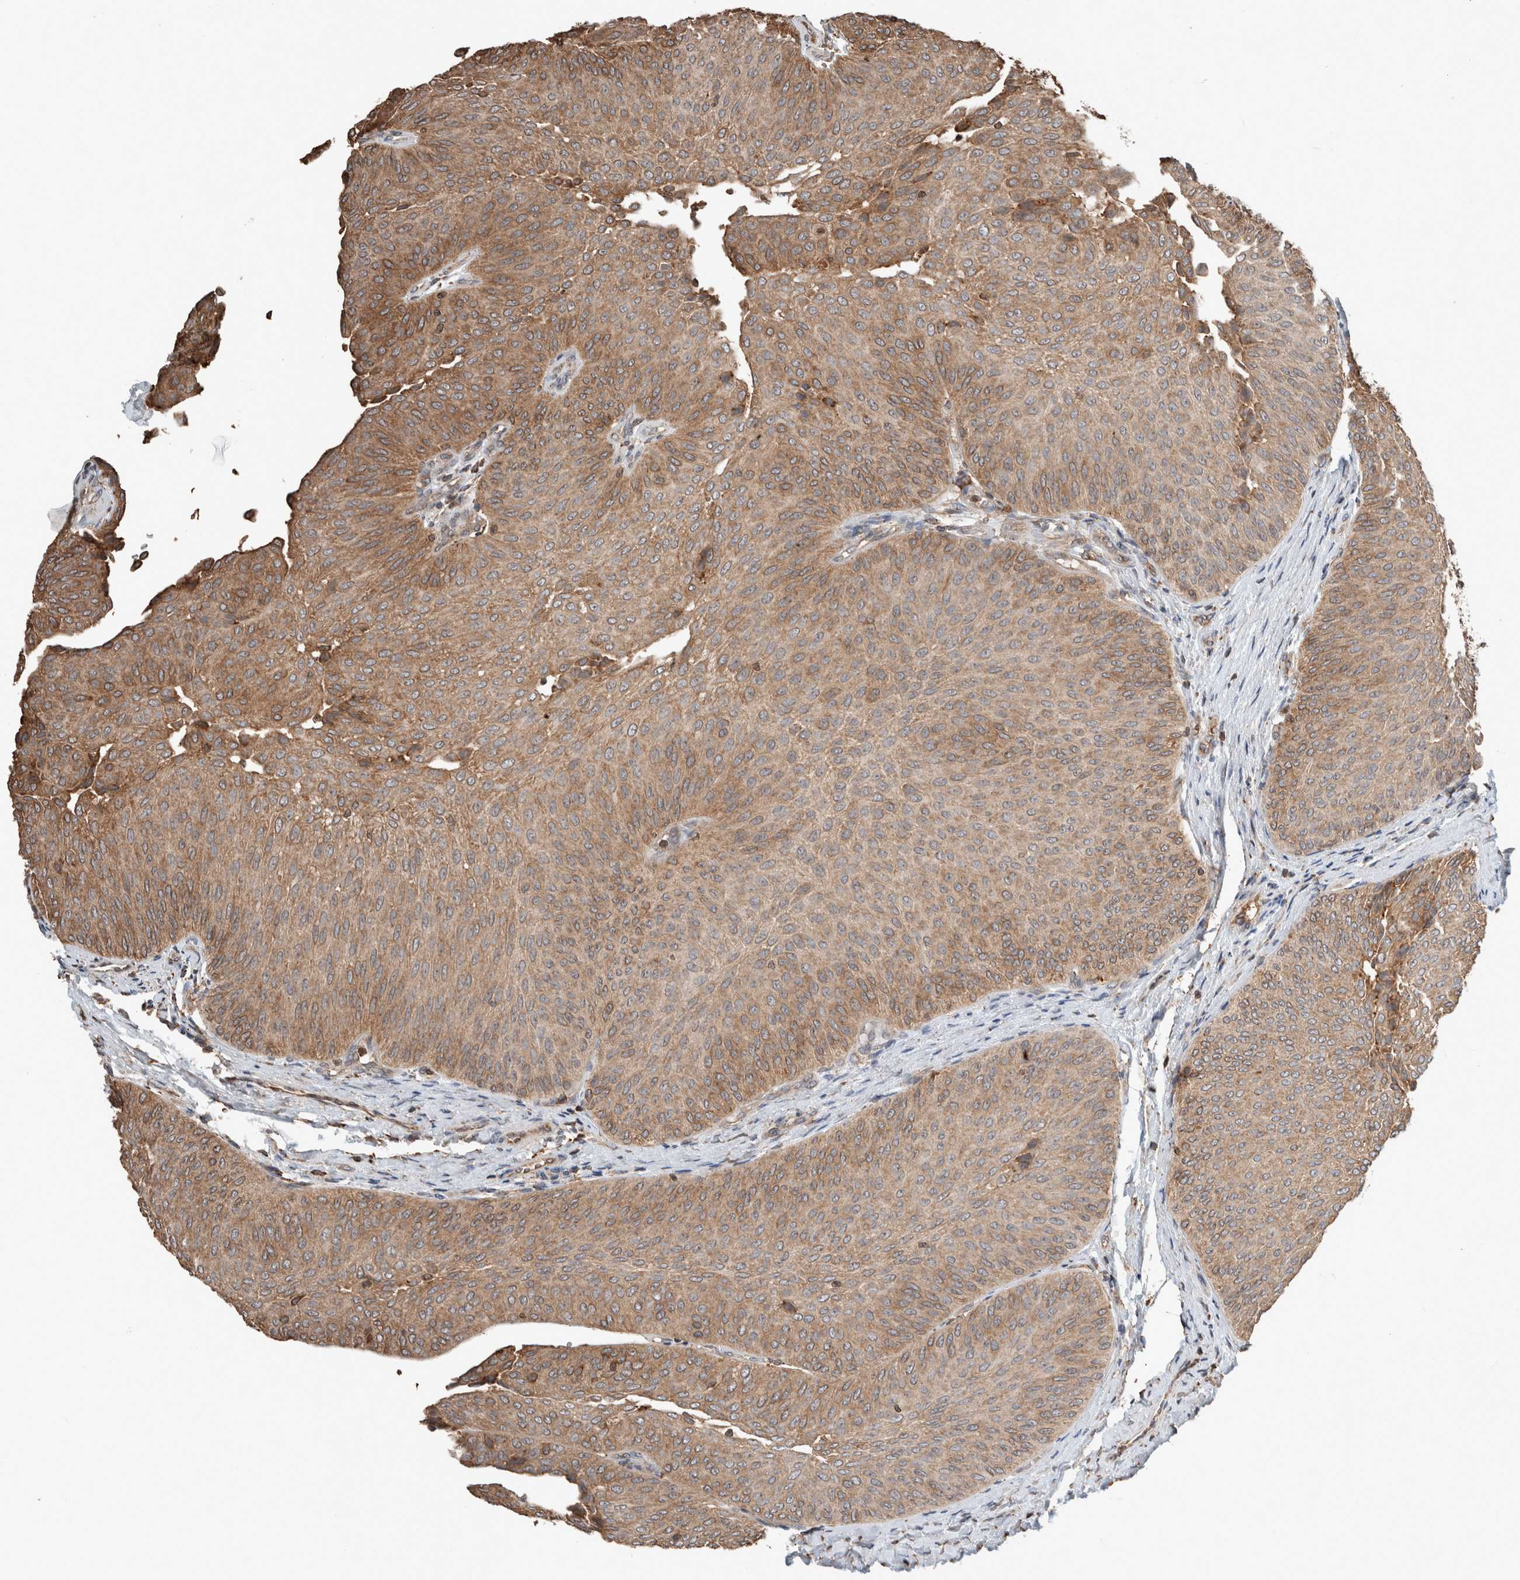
{"staining": {"intensity": "moderate", "quantity": ">75%", "location": "cytoplasmic/membranous"}, "tissue": "urothelial cancer", "cell_type": "Tumor cells", "image_type": "cancer", "snomed": [{"axis": "morphology", "description": "Urothelial carcinoma, Low grade"}, {"axis": "topography", "description": "Urinary bladder"}], "caption": "This is an image of IHC staining of urothelial cancer, which shows moderate positivity in the cytoplasmic/membranous of tumor cells.", "gene": "ERAP2", "patient": {"sex": "female", "age": 60}}